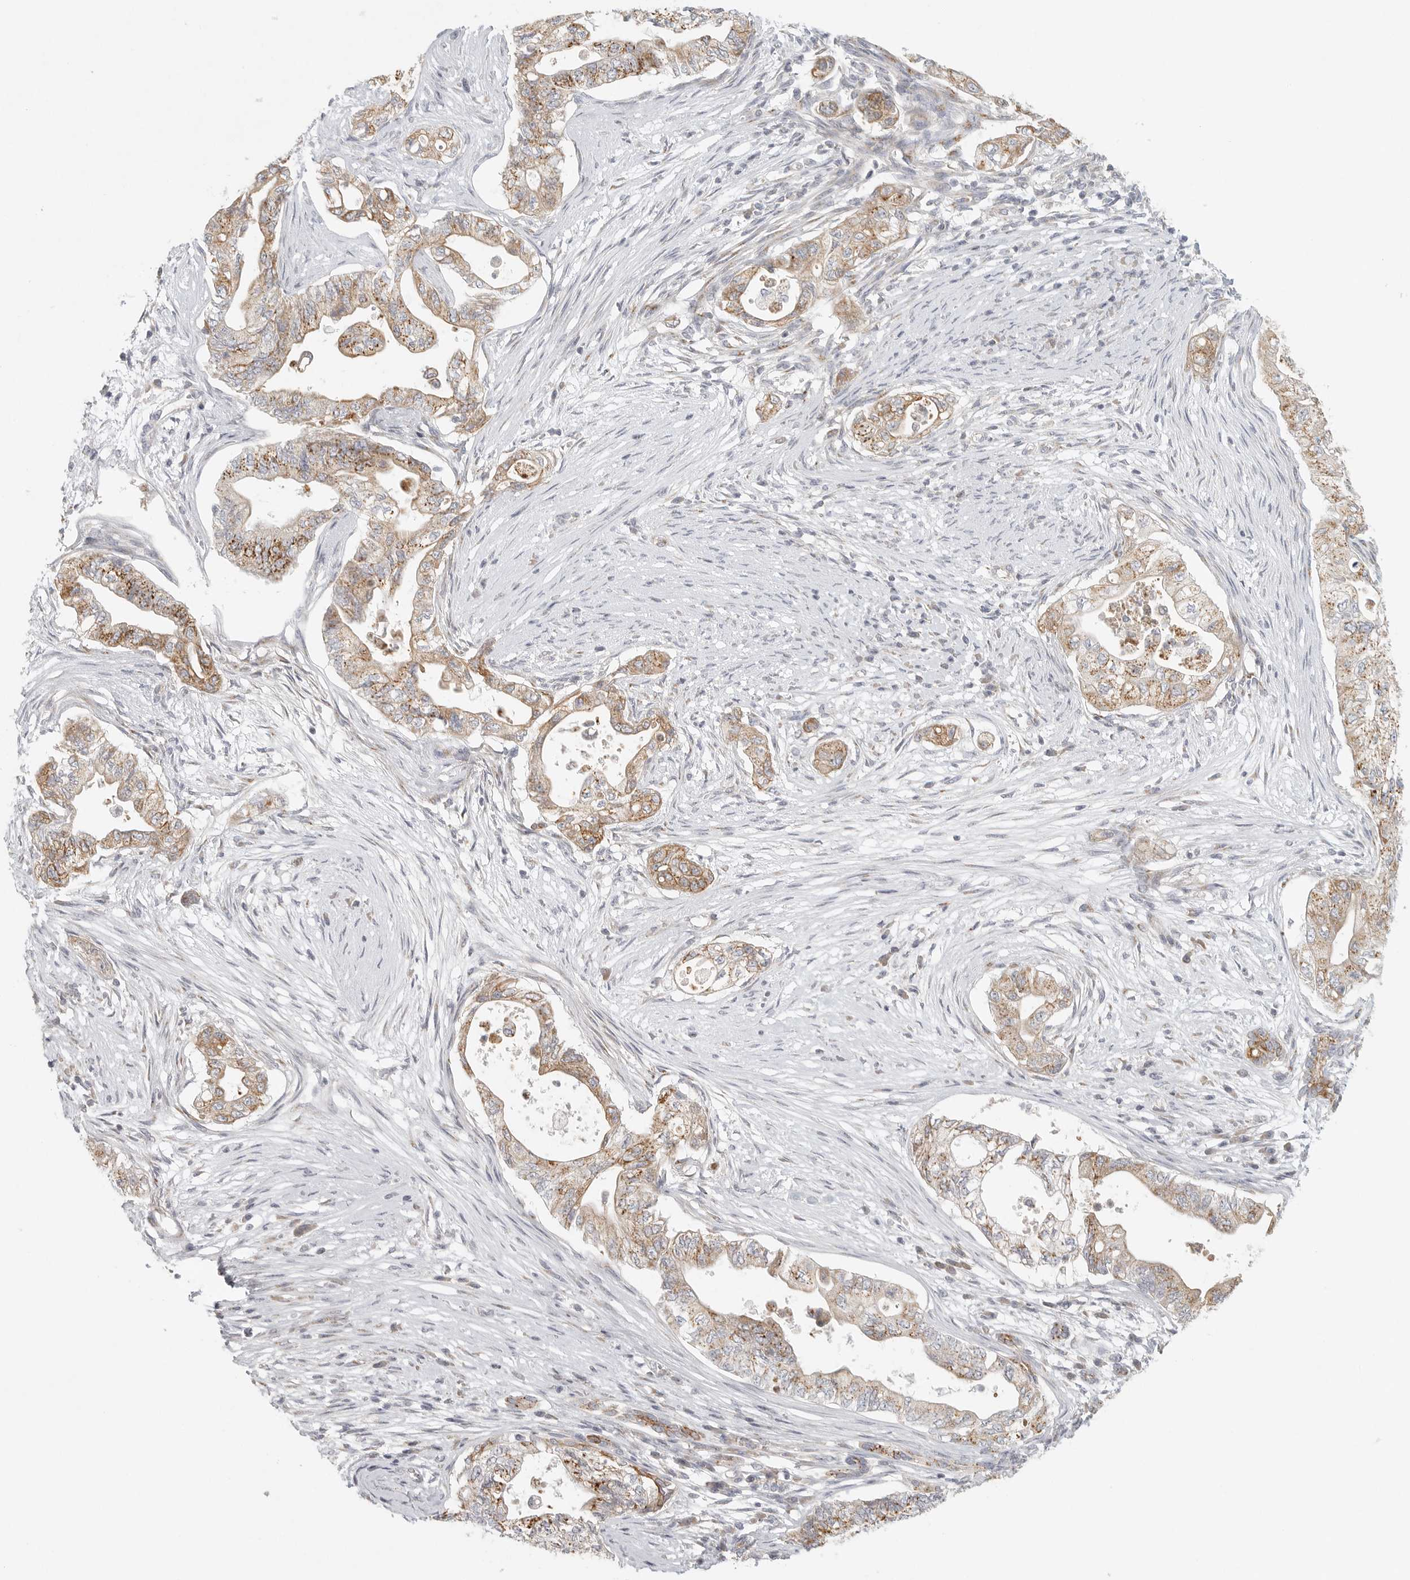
{"staining": {"intensity": "moderate", "quantity": ">75%", "location": "cytoplasmic/membranous"}, "tissue": "pancreatic cancer", "cell_type": "Tumor cells", "image_type": "cancer", "snomed": [{"axis": "morphology", "description": "Adenocarcinoma, NOS"}, {"axis": "topography", "description": "Pancreas"}], "caption": "IHC histopathology image of pancreatic cancer stained for a protein (brown), which shows medium levels of moderate cytoplasmic/membranous positivity in approximately >75% of tumor cells.", "gene": "SLC25A26", "patient": {"sex": "male", "age": 72}}